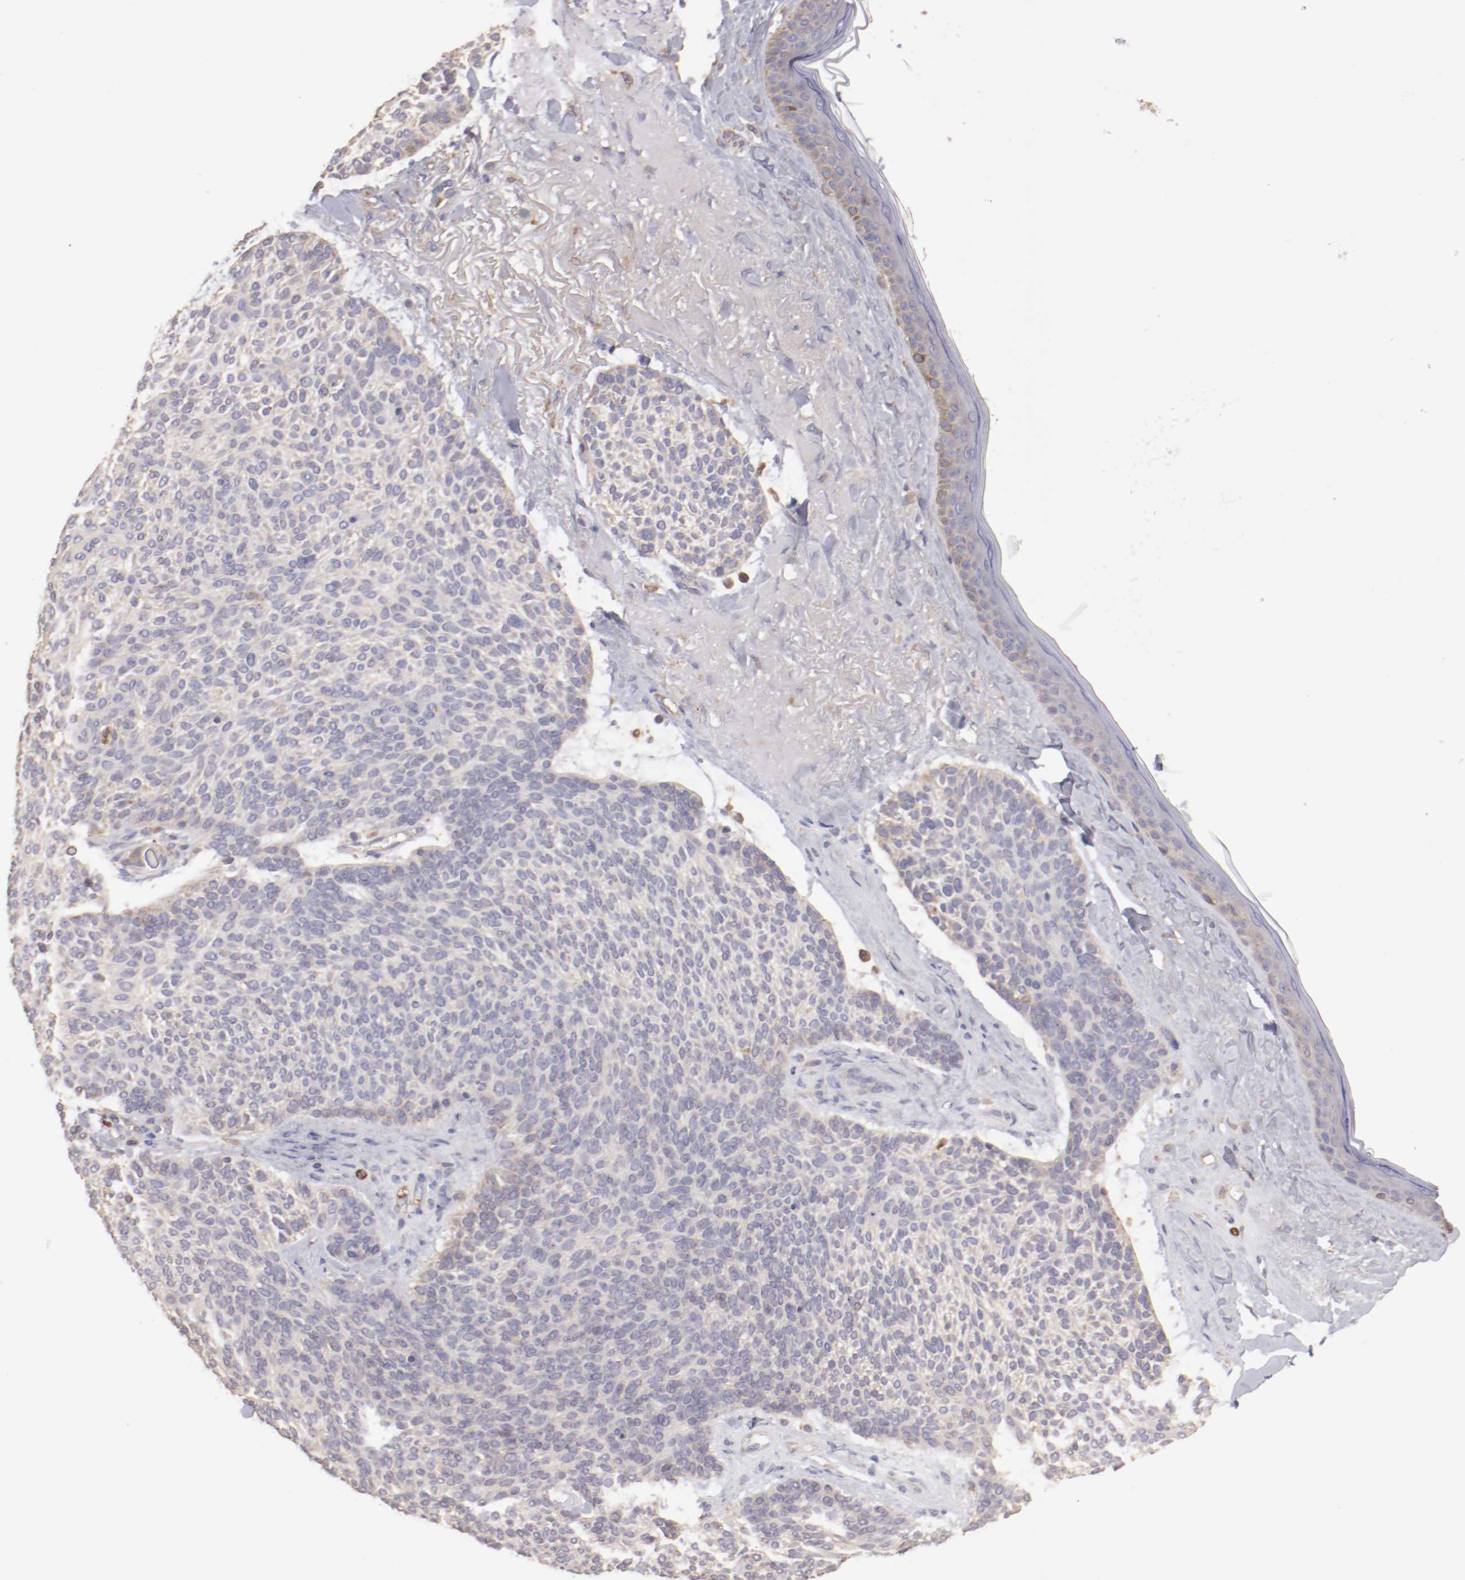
{"staining": {"intensity": "weak", "quantity": "<25%", "location": "cytoplasmic/membranous"}, "tissue": "skin cancer", "cell_type": "Tumor cells", "image_type": "cancer", "snomed": [{"axis": "morphology", "description": "Normal tissue, NOS"}, {"axis": "morphology", "description": "Basal cell carcinoma"}, {"axis": "topography", "description": "Skin"}], "caption": "The image shows no significant staining in tumor cells of basal cell carcinoma (skin).", "gene": "NFKBIE", "patient": {"sex": "female", "age": 70}}